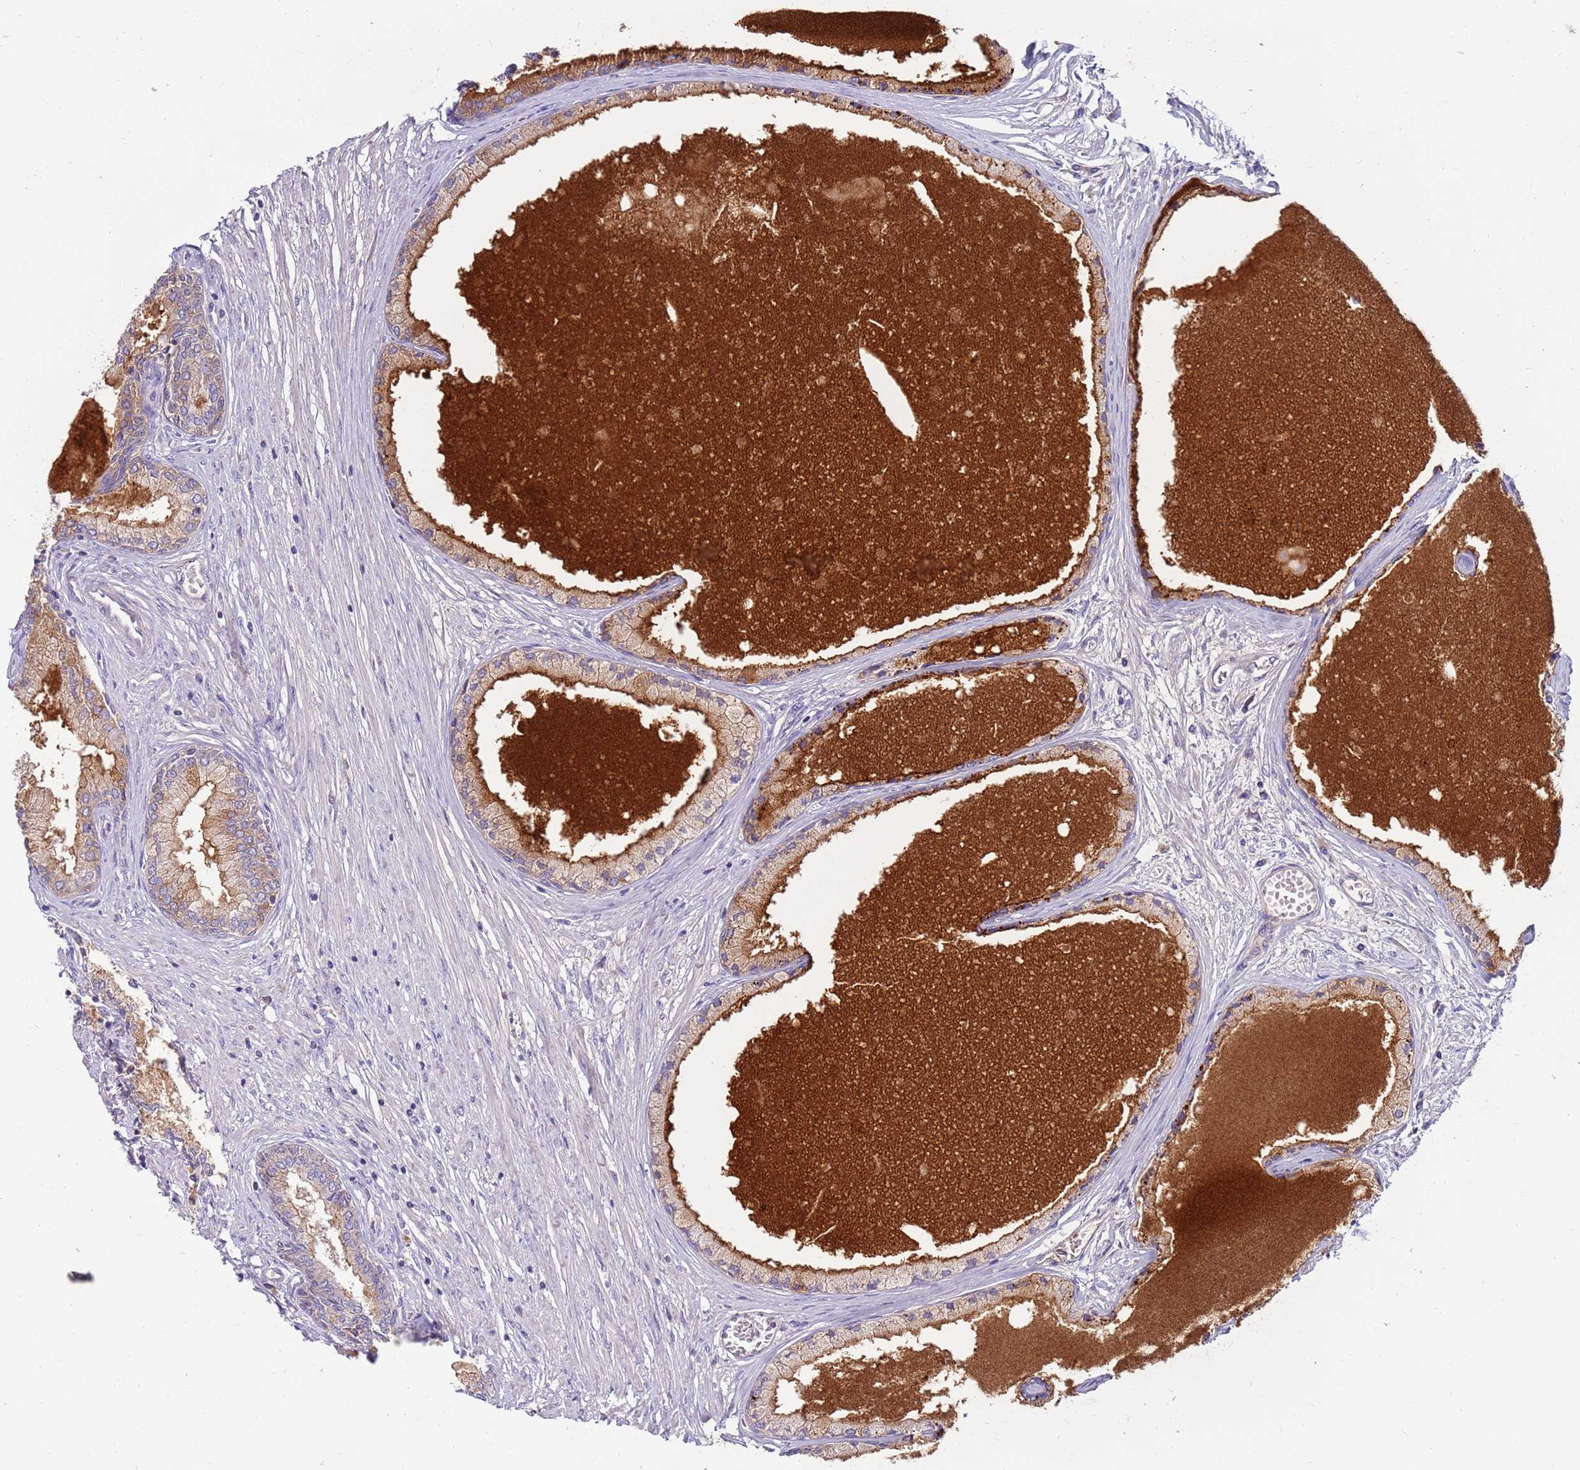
{"staining": {"intensity": "moderate", "quantity": ">75%", "location": "cytoplasmic/membranous"}, "tissue": "prostate cancer", "cell_type": "Tumor cells", "image_type": "cancer", "snomed": [{"axis": "morphology", "description": "Adenocarcinoma, High grade"}, {"axis": "topography", "description": "Prostate"}], "caption": "DAB immunohistochemical staining of human prostate cancer (high-grade adenocarcinoma) exhibits moderate cytoplasmic/membranous protein staining in approximately >75% of tumor cells. (Brightfield microscopy of DAB IHC at high magnification).", "gene": "SLC44A4", "patient": {"sex": "male", "age": 74}}